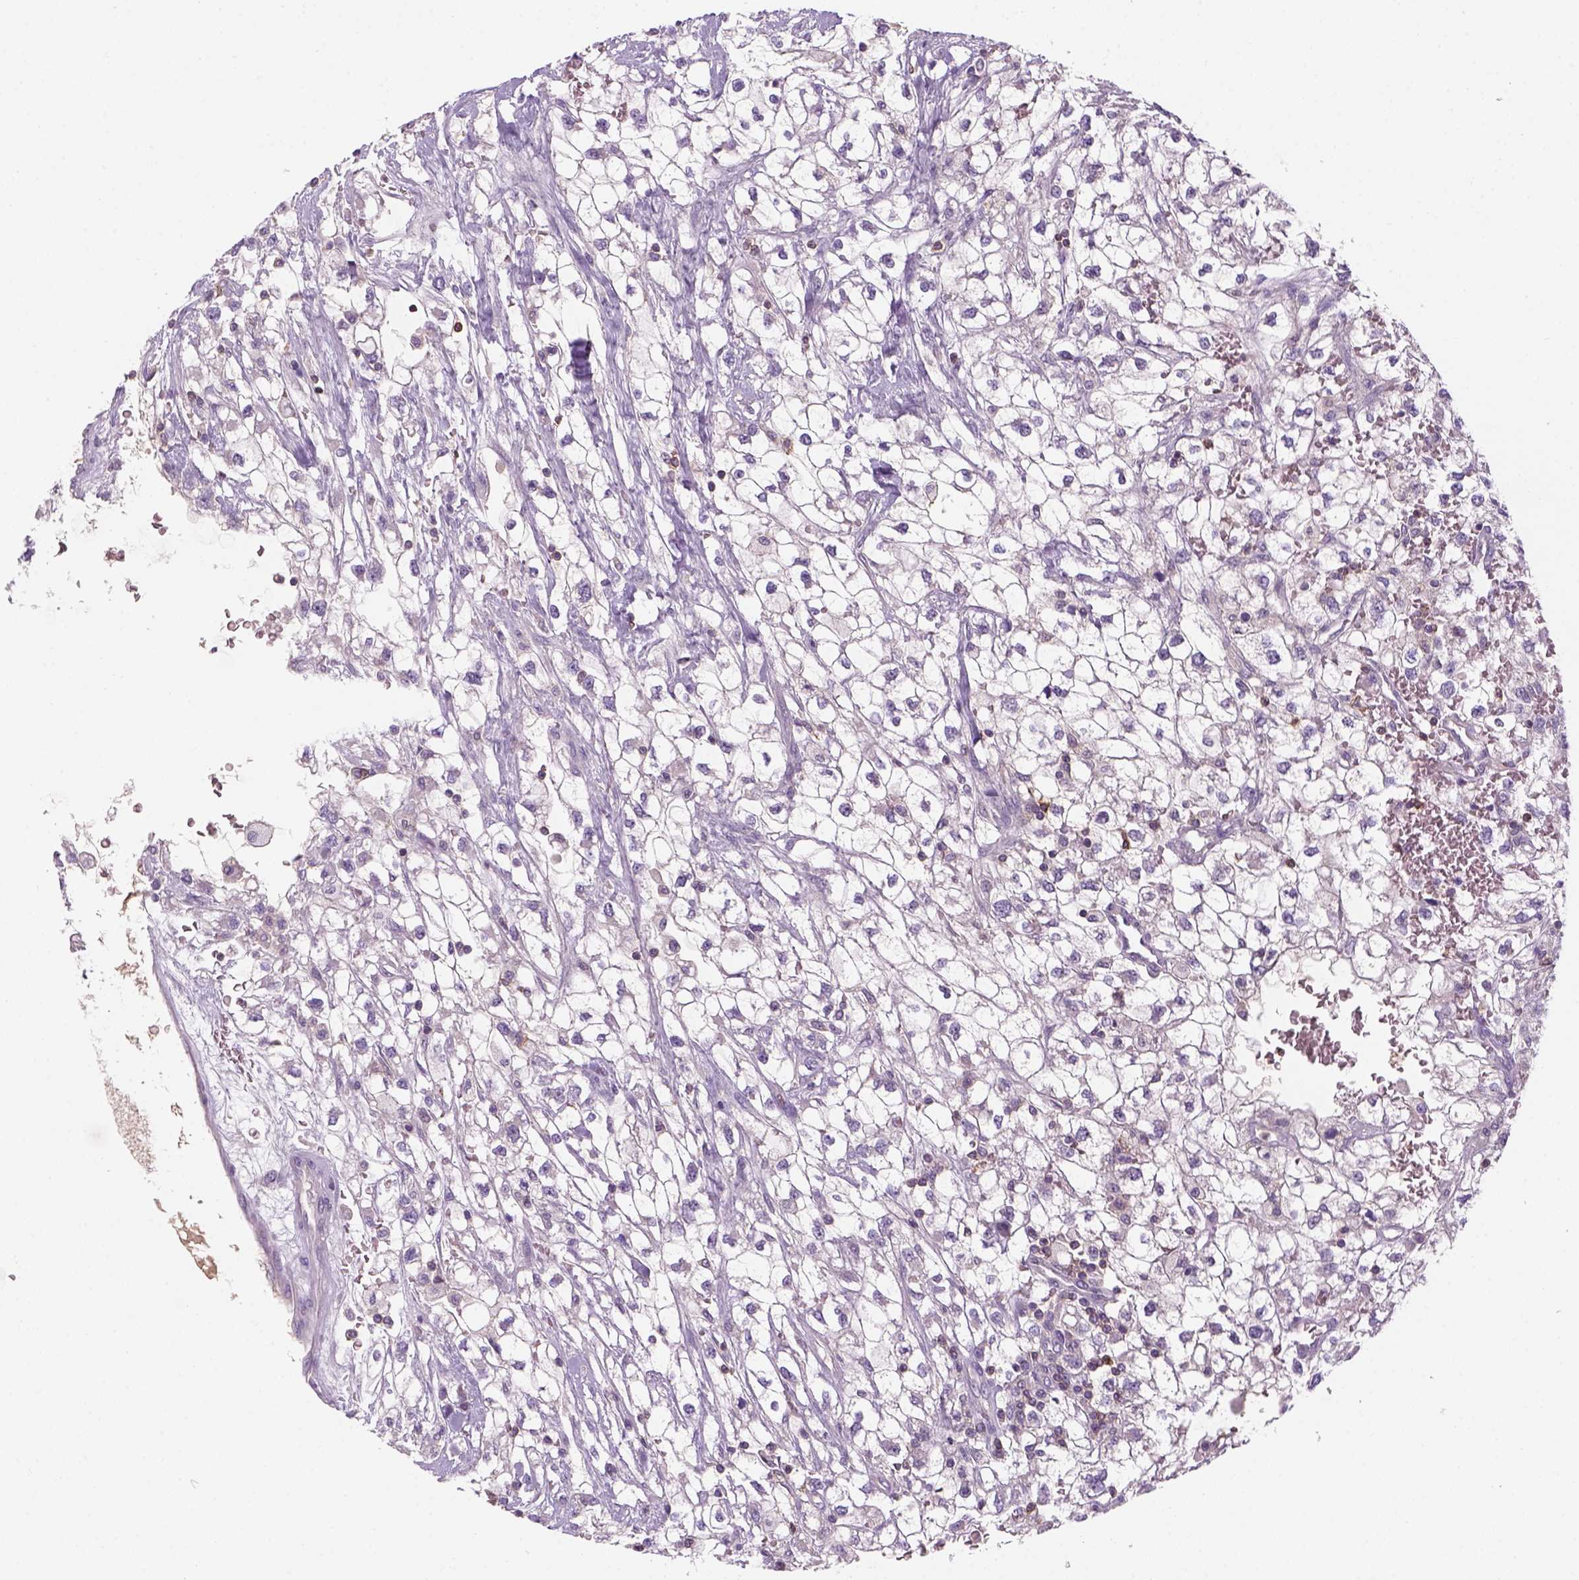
{"staining": {"intensity": "moderate", "quantity": "<25%", "location": "cytoplasmic/membranous"}, "tissue": "renal cancer", "cell_type": "Tumor cells", "image_type": "cancer", "snomed": [{"axis": "morphology", "description": "Adenocarcinoma, NOS"}, {"axis": "topography", "description": "Kidney"}], "caption": "Immunohistochemistry (IHC) of human adenocarcinoma (renal) reveals low levels of moderate cytoplasmic/membranous staining in about <25% of tumor cells.", "gene": "GOT1", "patient": {"sex": "male", "age": 59}}